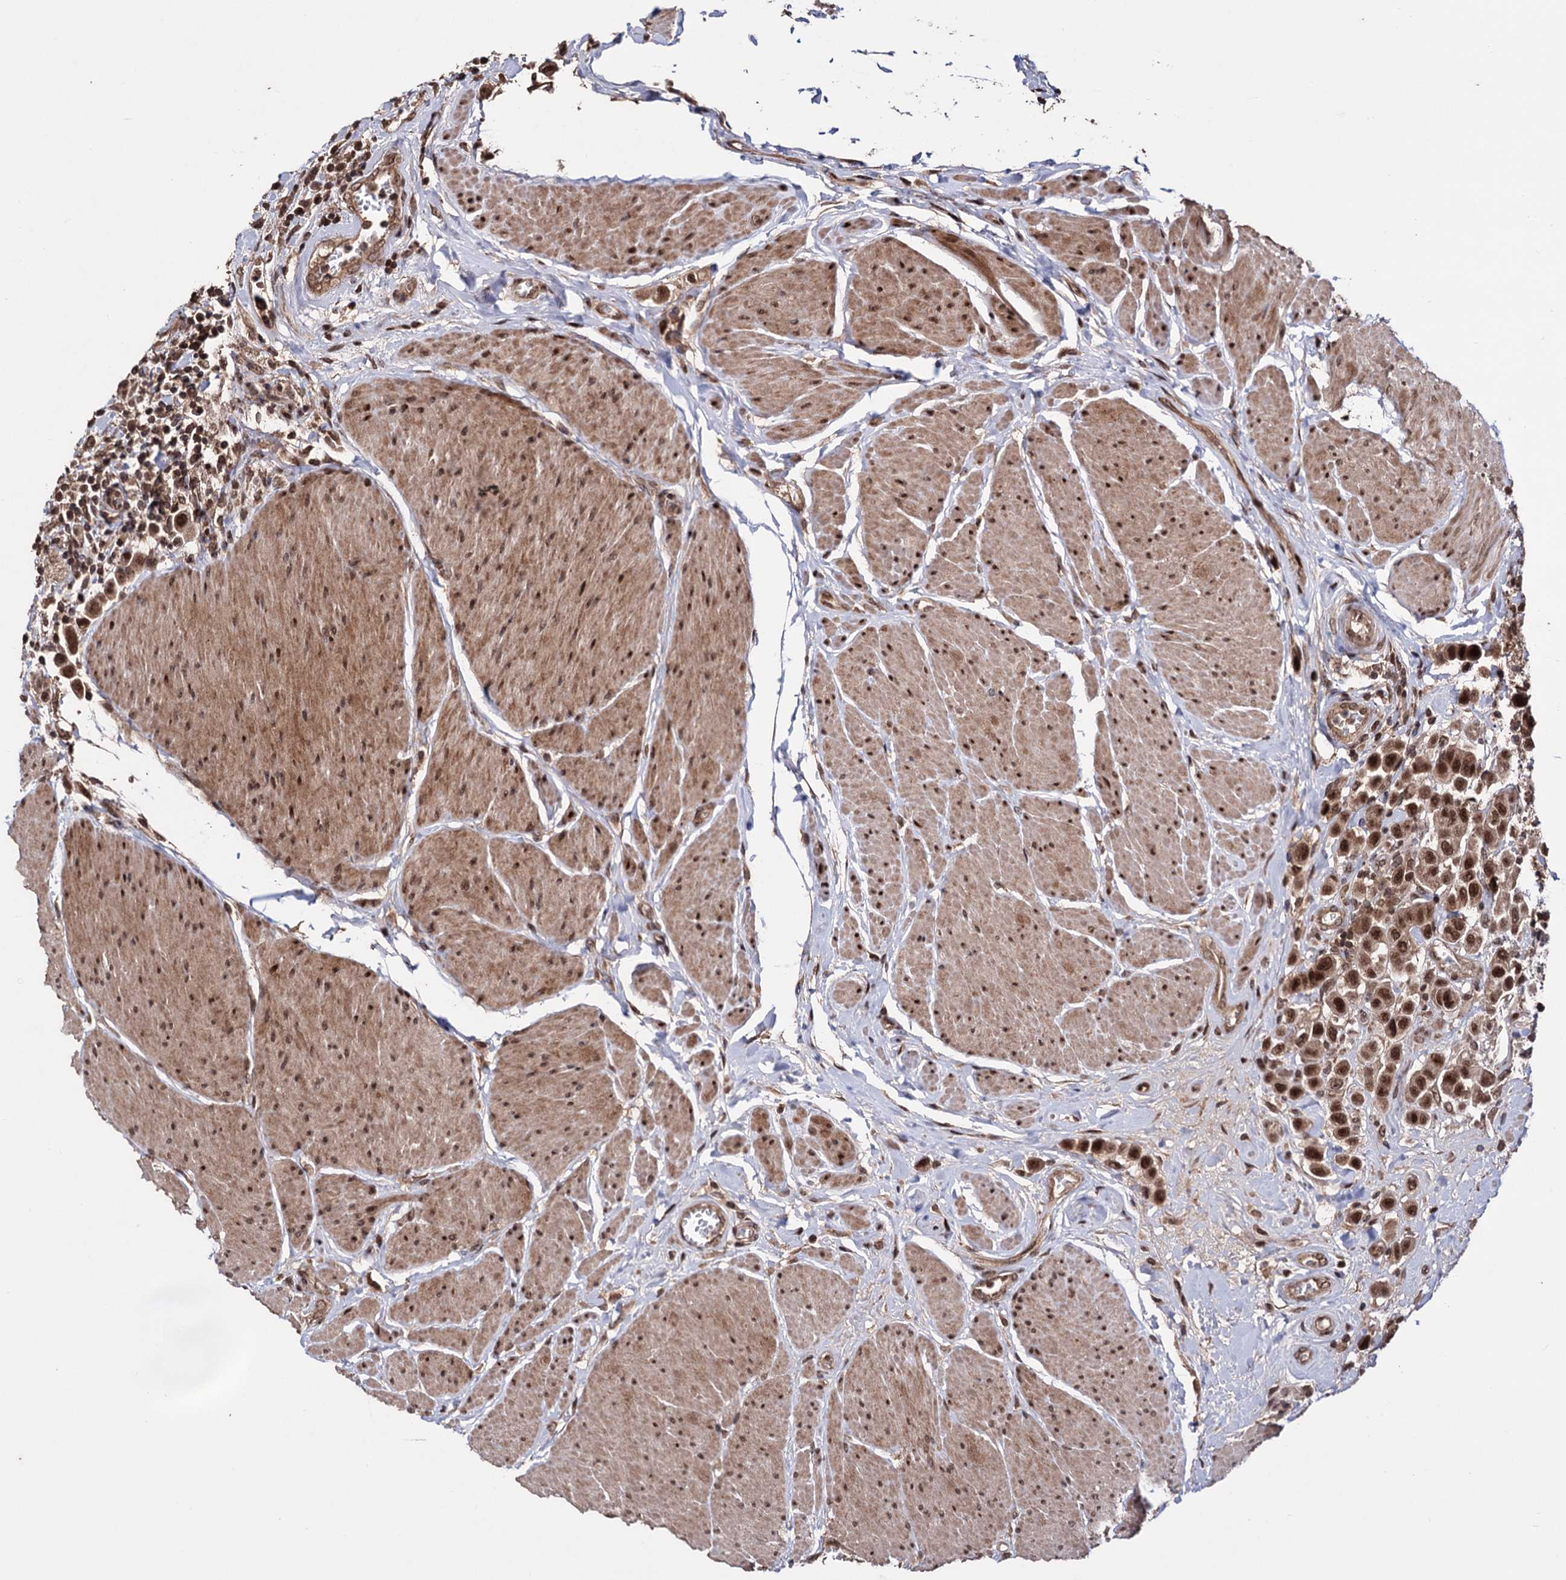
{"staining": {"intensity": "strong", "quantity": ">75%", "location": "cytoplasmic/membranous,nuclear"}, "tissue": "urothelial cancer", "cell_type": "Tumor cells", "image_type": "cancer", "snomed": [{"axis": "morphology", "description": "Urothelial carcinoma, High grade"}, {"axis": "topography", "description": "Urinary bladder"}], "caption": "Immunohistochemistry image of urothelial cancer stained for a protein (brown), which shows high levels of strong cytoplasmic/membranous and nuclear positivity in approximately >75% of tumor cells.", "gene": "KLF5", "patient": {"sex": "male", "age": 50}}